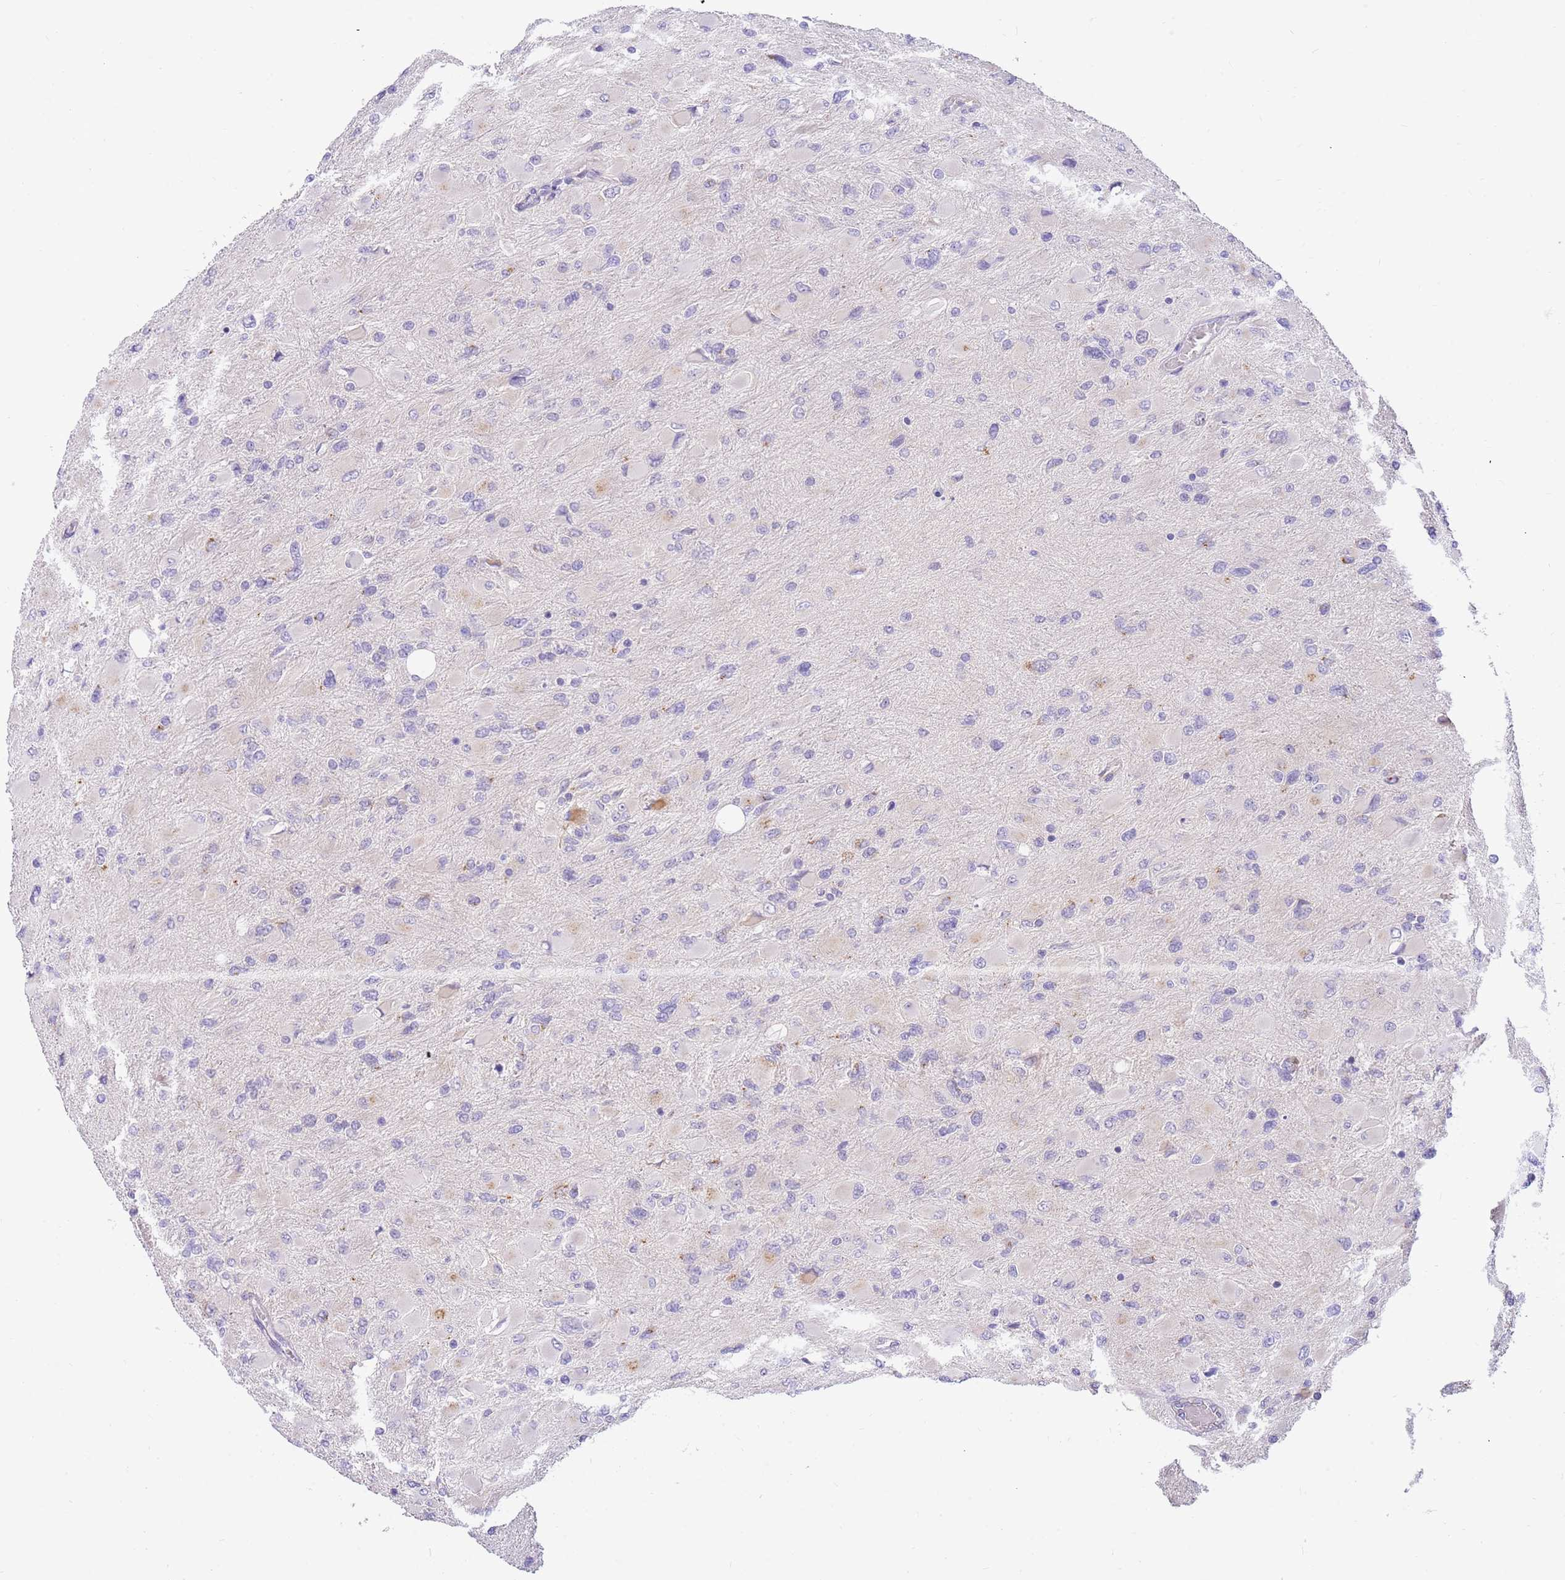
{"staining": {"intensity": "negative", "quantity": "none", "location": "none"}, "tissue": "glioma", "cell_type": "Tumor cells", "image_type": "cancer", "snomed": [{"axis": "morphology", "description": "Glioma, malignant, High grade"}, {"axis": "topography", "description": "Cerebral cortex"}], "caption": "High power microscopy histopathology image of an immunohistochemistry (IHC) micrograph of glioma, revealing no significant positivity in tumor cells. The staining was performed using DAB (3,3'-diaminobenzidine) to visualize the protein expression in brown, while the nuclei were stained in blue with hematoxylin (Magnification: 20x).", "gene": "DNAJA3", "patient": {"sex": "female", "age": 36}}